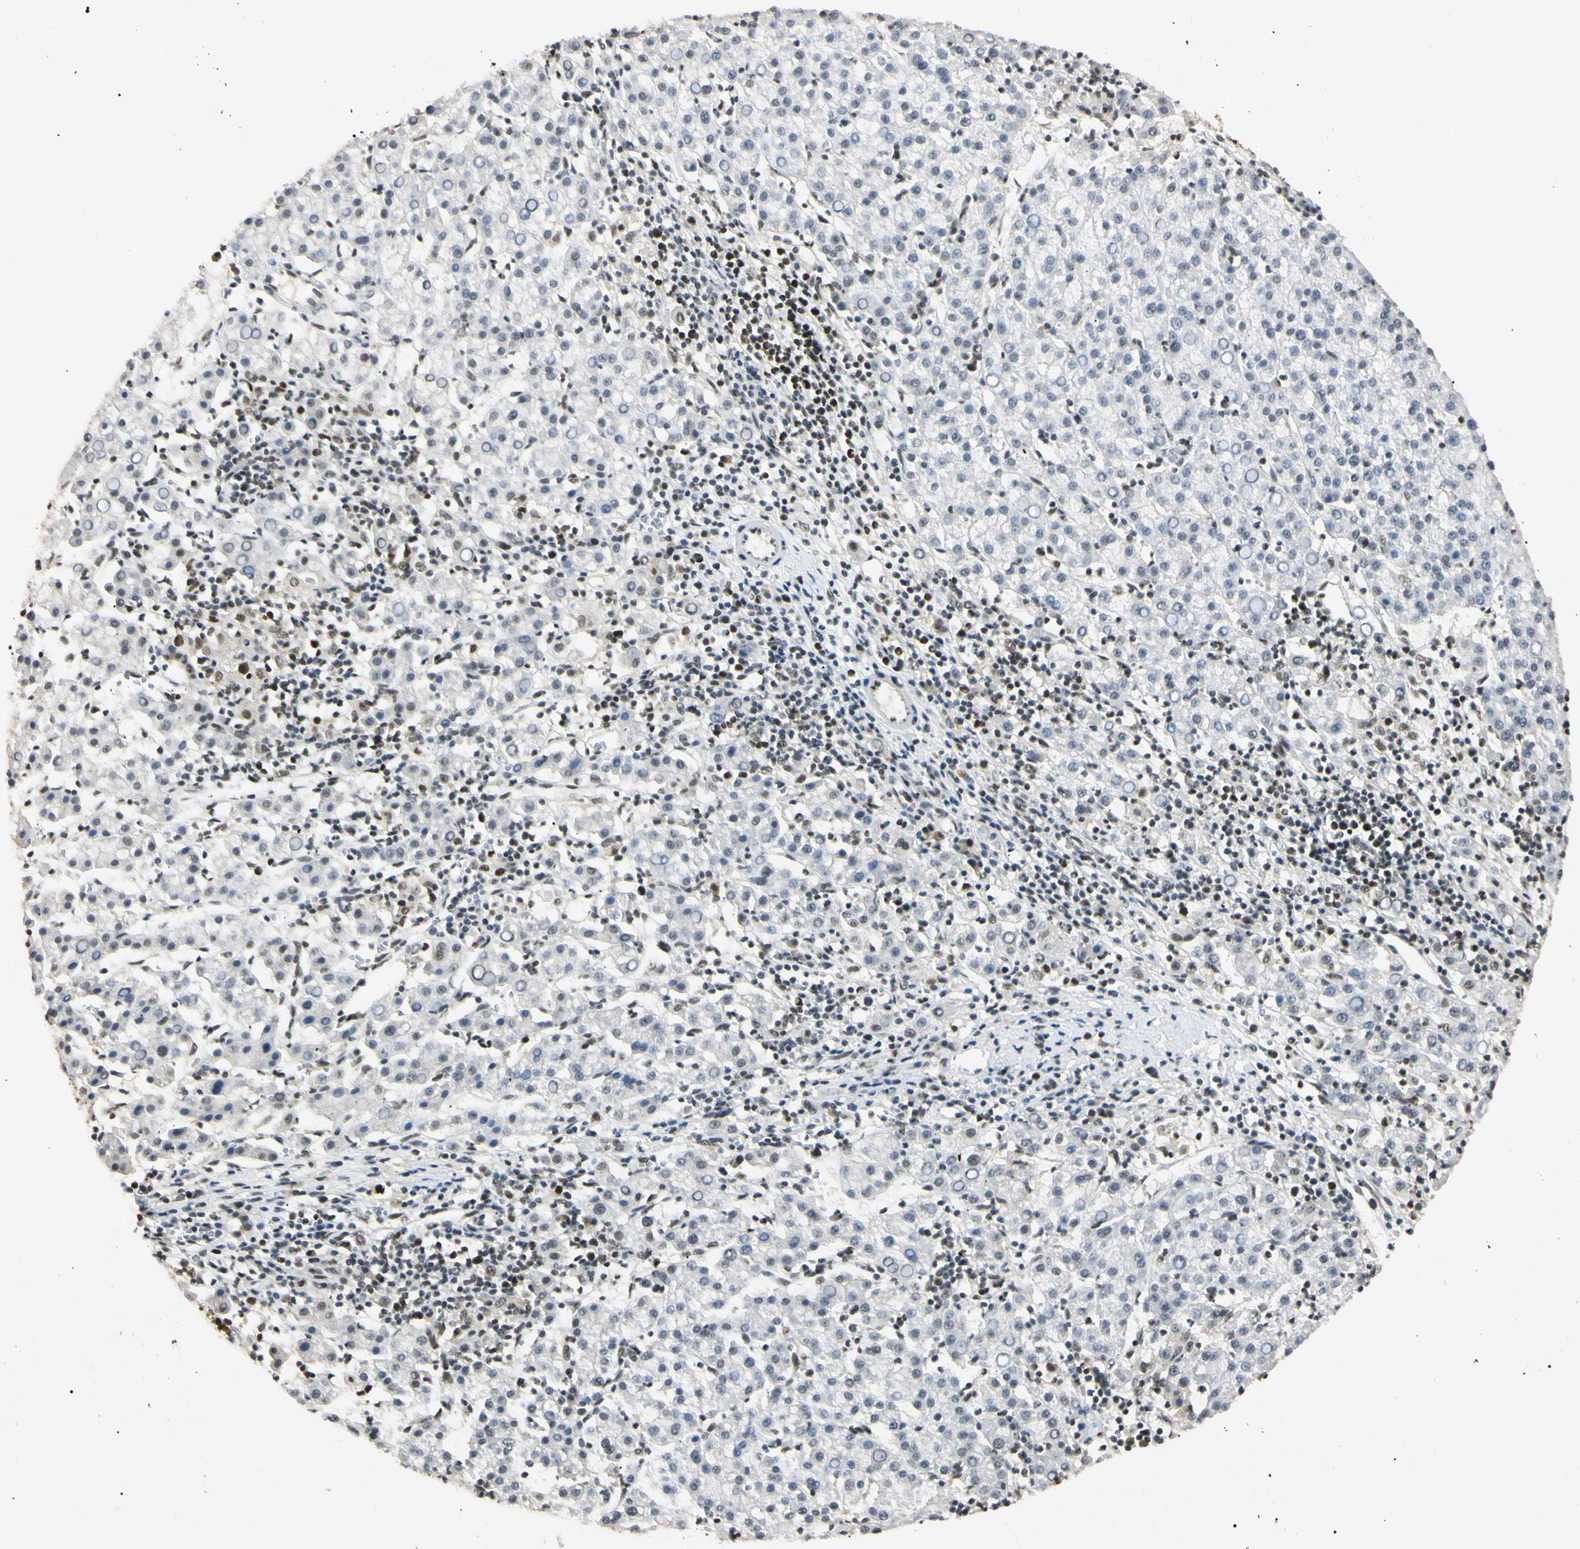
{"staining": {"intensity": "negative", "quantity": "none", "location": "none"}, "tissue": "liver cancer", "cell_type": "Tumor cells", "image_type": "cancer", "snomed": [{"axis": "morphology", "description": "Carcinoma, Hepatocellular, NOS"}, {"axis": "topography", "description": "Liver"}], "caption": "The photomicrograph reveals no staining of tumor cells in hepatocellular carcinoma (liver). (DAB immunohistochemistry (IHC) visualized using brightfield microscopy, high magnification).", "gene": "SMARCA5", "patient": {"sex": "female", "age": 58}}